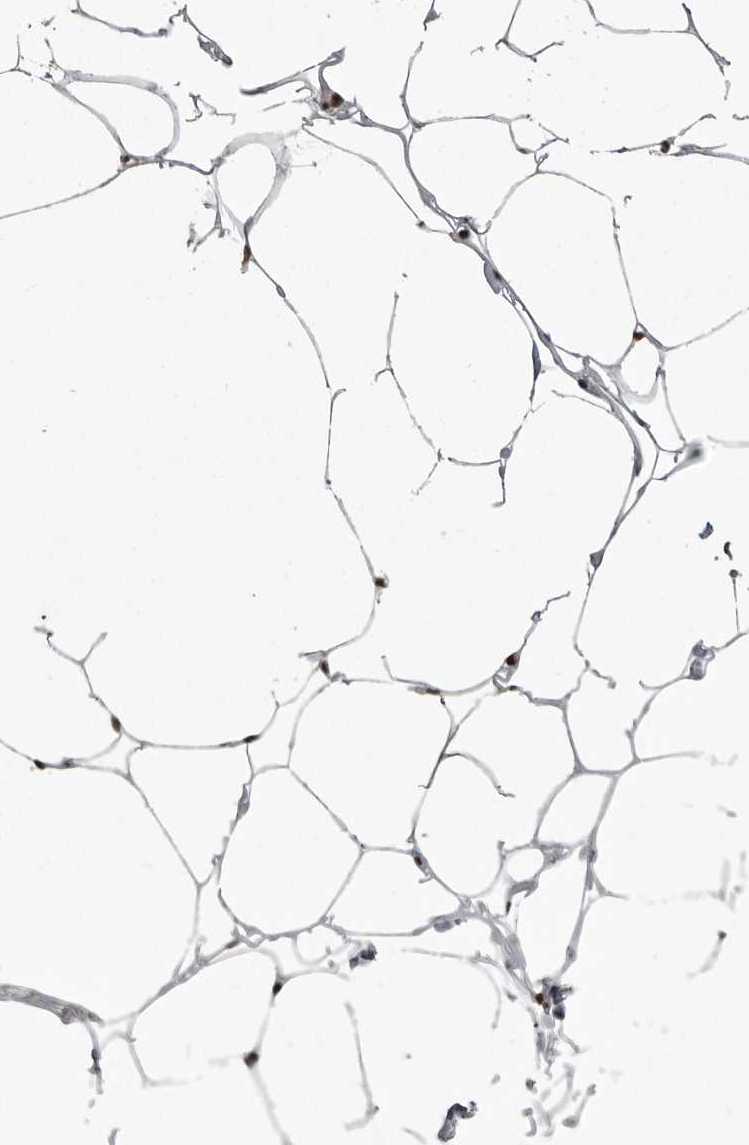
{"staining": {"intensity": "strong", "quantity": ">75%", "location": "nuclear"}, "tissue": "adipose tissue", "cell_type": "Adipocytes", "image_type": "normal", "snomed": [{"axis": "morphology", "description": "Normal tissue, NOS"}, {"axis": "morphology", "description": "Fibrosis, NOS"}, {"axis": "topography", "description": "Breast"}, {"axis": "topography", "description": "Adipose tissue"}], "caption": "Approximately >75% of adipocytes in normal human adipose tissue display strong nuclear protein expression as visualized by brown immunohistochemical staining.", "gene": "YAF2", "patient": {"sex": "female", "age": 39}}